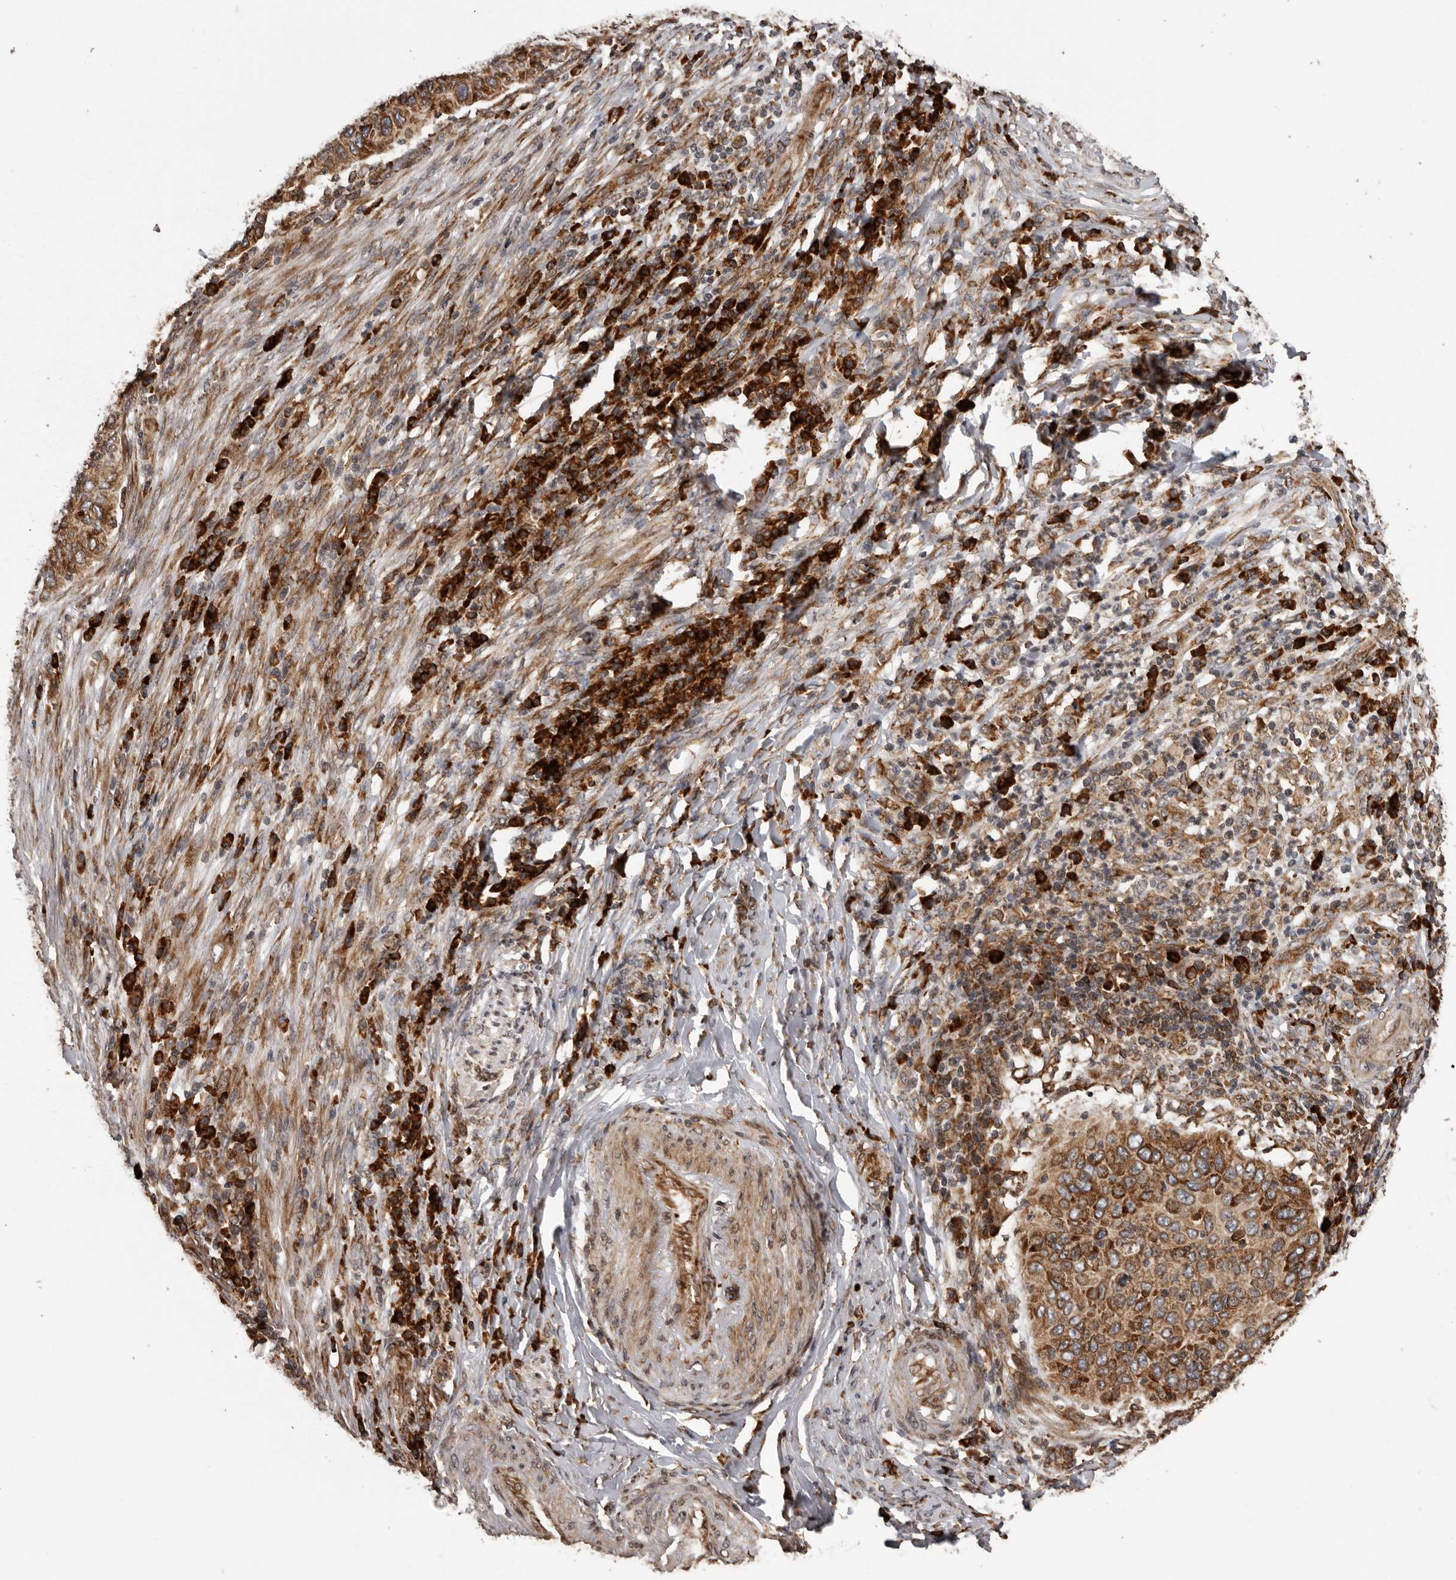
{"staining": {"intensity": "moderate", "quantity": ">75%", "location": "cytoplasmic/membranous"}, "tissue": "cervical cancer", "cell_type": "Tumor cells", "image_type": "cancer", "snomed": [{"axis": "morphology", "description": "Squamous cell carcinoma, NOS"}, {"axis": "topography", "description": "Cervix"}], "caption": "Immunohistochemical staining of squamous cell carcinoma (cervical) demonstrates medium levels of moderate cytoplasmic/membranous expression in about >75% of tumor cells. (Stains: DAB (3,3'-diaminobenzidine) in brown, nuclei in blue, Microscopy: brightfield microscopy at high magnification).", "gene": "NUP43", "patient": {"sex": "female", "age": 38}}